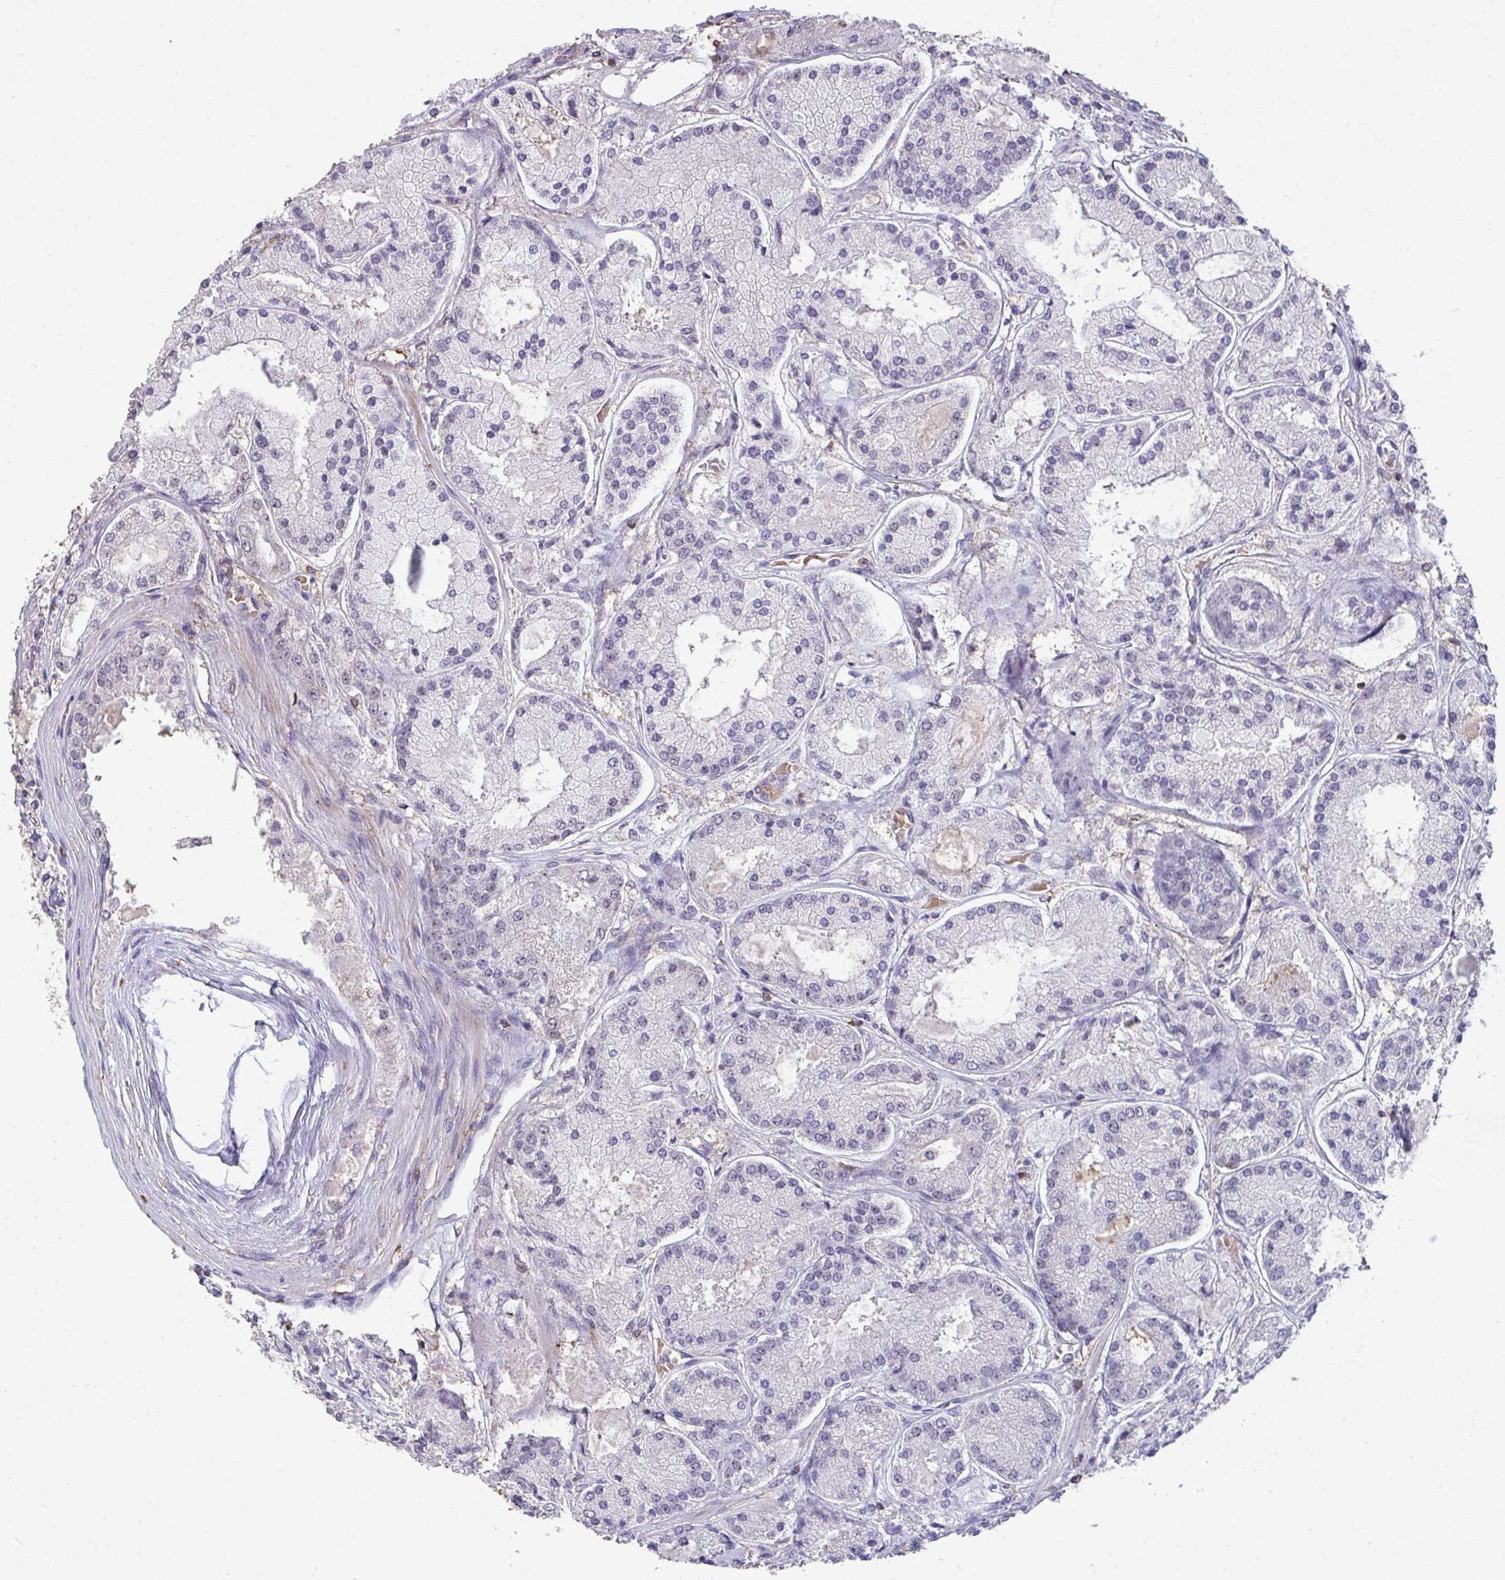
{"staining": {"intensity": "weak", "quantity": "<25%", "location": "nuclear"}, "tissue": "prostate cancer", "cell_type": "Tumor cells", "image_type": "cancer", "snomed": [{"axis": "morphology", "description": "Adenocarcinoma, High grade"}, {"axis": "topography", "description": "Prostate"}], "caption": "Tumor cells are negative for protein expression in human adenocarcinoma (high-grade) (prostate).", "gene": "SENP3", "patient": {"sex": "male", "age": 67}}